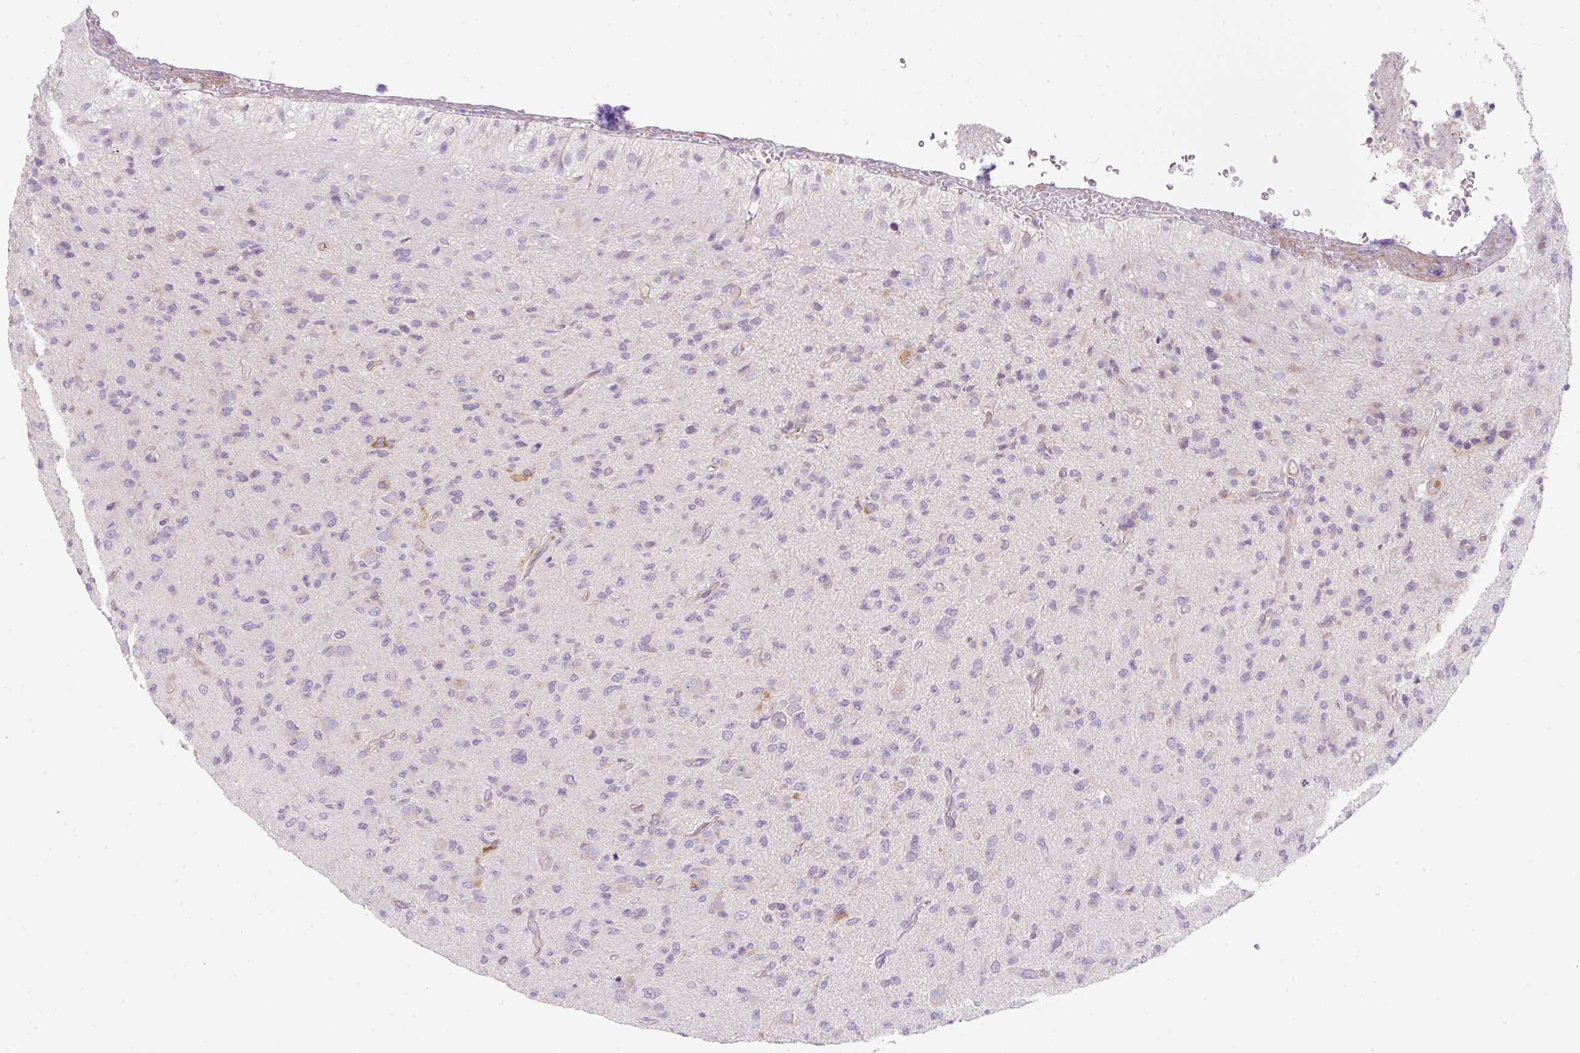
{"staining": {"intensity": "negative", "quantity": ">75%", "location": "none"}, "tissue": "glioma", "cell_type": "Tumor cells", "image_type": "cancer", "snomed": [{"axis": "morphology", "description": "Glioma, malignant, High grade"}, {"axis": "topography", "description": "Brain"}], "caption": "Immunohistochemical staining of glioma shows no significant positivity in tumor cells.", "gene": "ERAP2", "patient": {"sex": "male", "age": 36}}